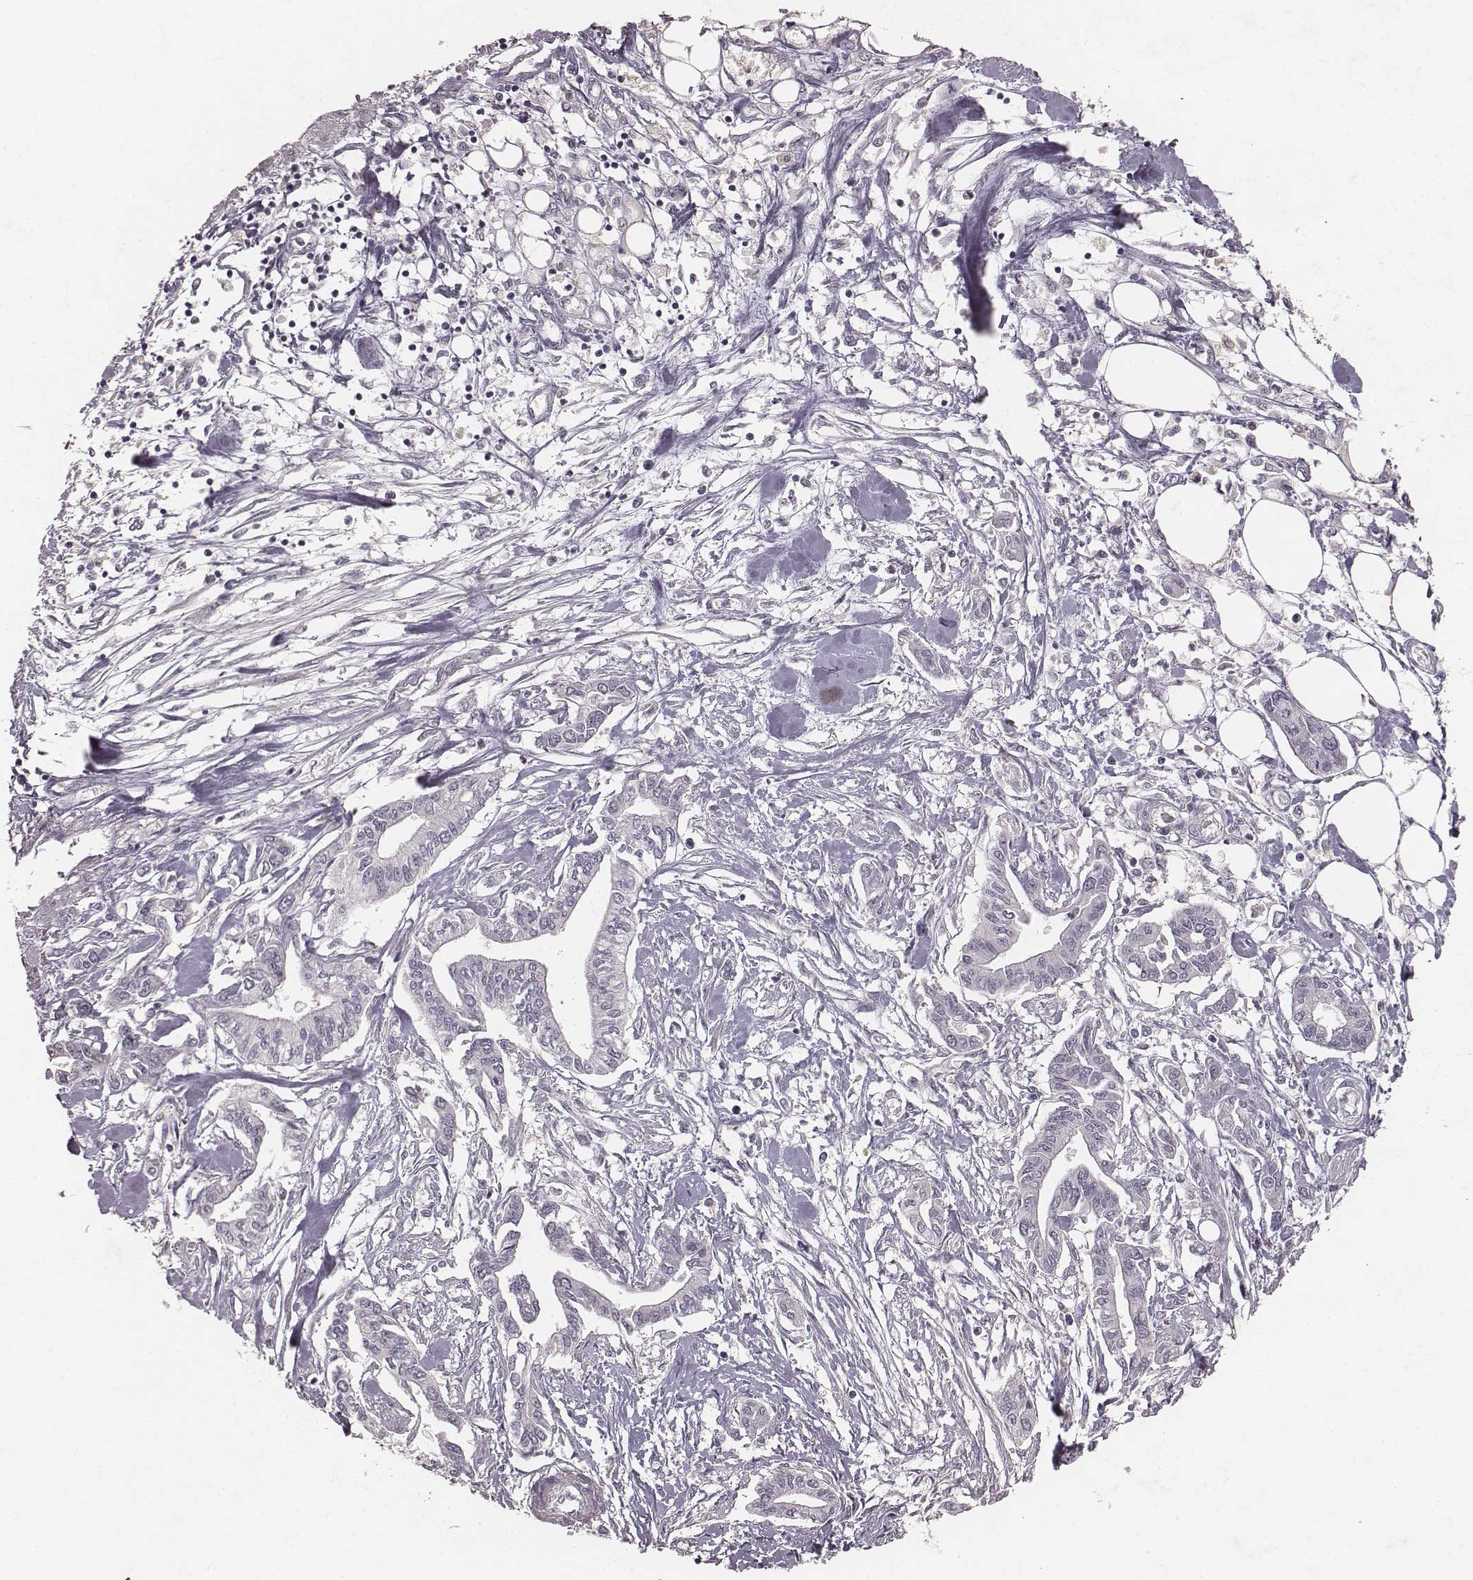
{"staining": {"intensity": "negative", "quantity": "none", "location": "none"}, "tissue": "pancreatic cancer", "cell_type": "Tumor cells", "image_type": "cancer", "snomed": [{"axis": "morphology", "description": "Adenocarcinoma, NOS"}, {"axis": "topography", "description": "Pancreas"}], "caption": "This is a photomicrograph of IHC staining of adenocarcinoma (pancreatic), which shows no expression in tumor cells.", "gene": "MADCAM1", "patient": {"sex": "male", "age": 60}}